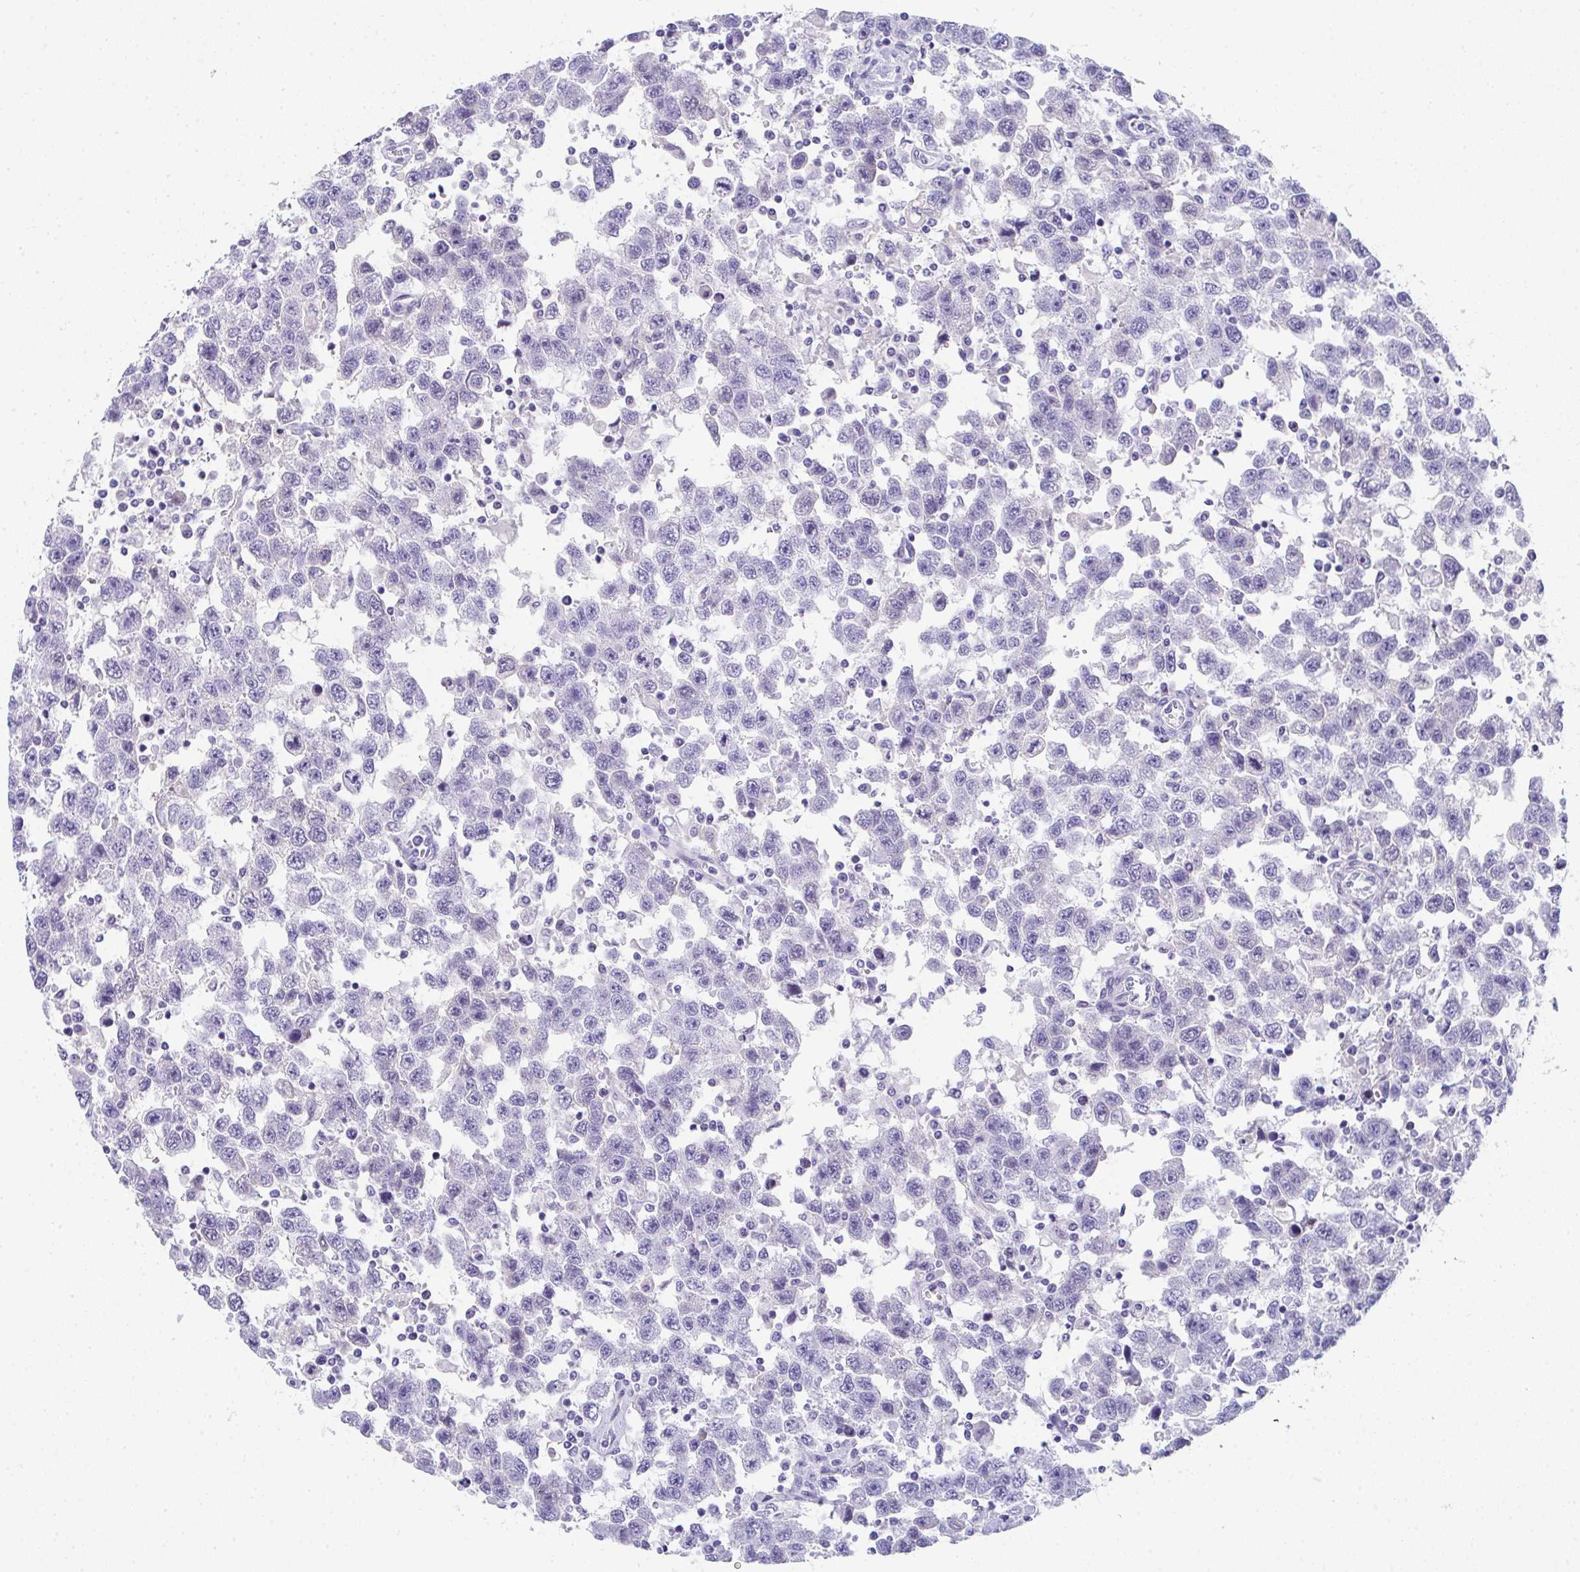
{"staining": {"intensity": "negative", "quantity": "none", "location": "none"}, "tissue": "testis cancer", "cell_type": "Tumor cells", "image_type": "cancer", "snomed": [{"axis": "morphology", "description": "Seminoma, NOS"}, {"axis": "topography", "description": "Testis"}], "caption": "The IHC micrograph has no significant positivity in tumor cells of testis cancer (seminoma) tissue.", "gene": "TTC30B", "patient": {"sex": "male", "age": 41}}